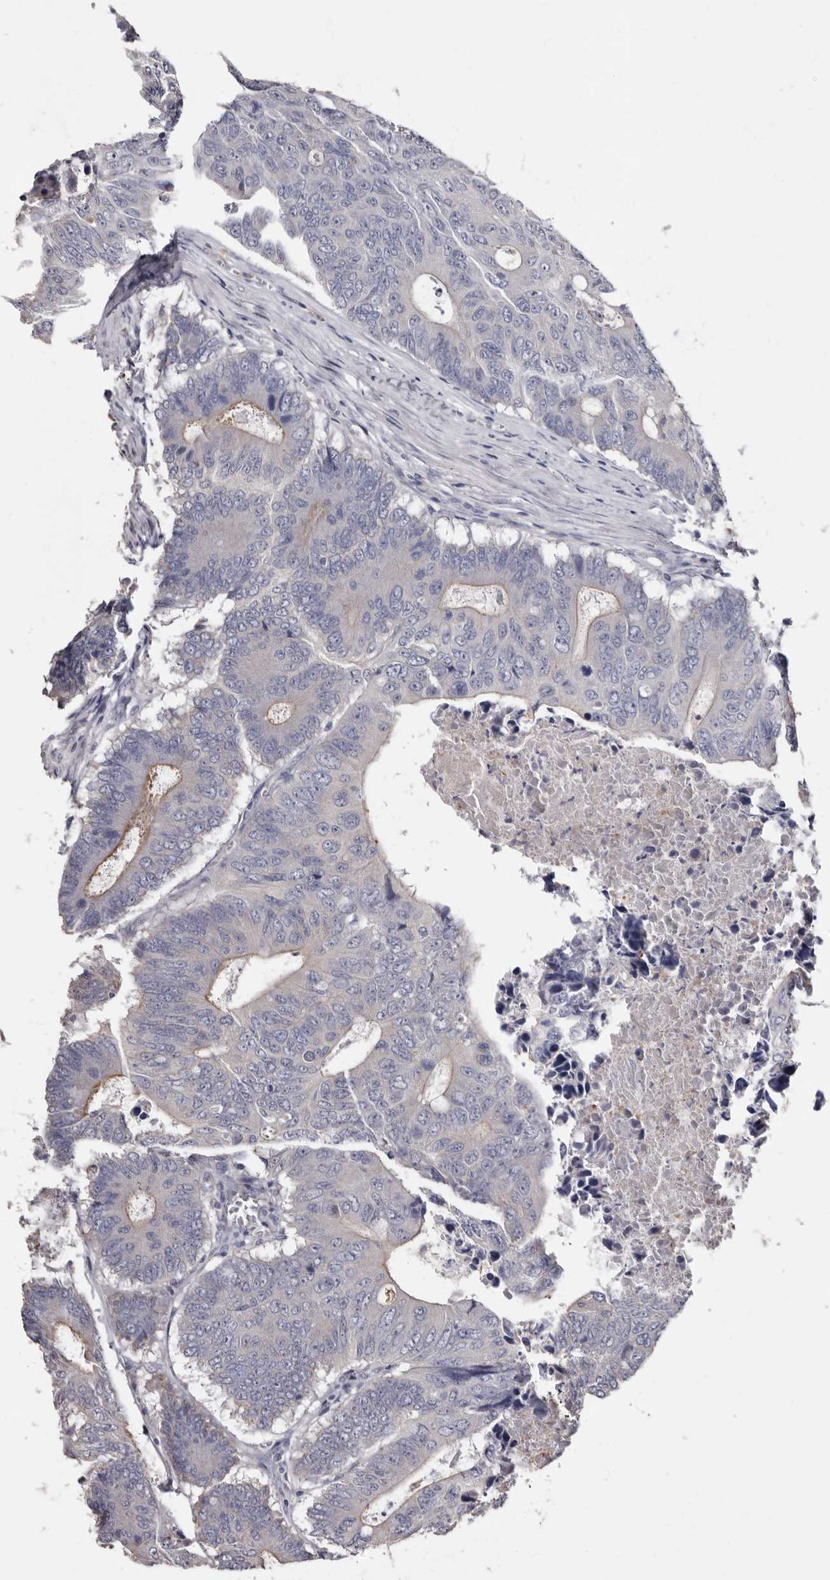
{"staining": {"intensity": "weak", "quantity": "<25%", "location": "cytoplasmic/membranous"}, "tissue": "colorectal cancer", "cell_type": "Tumor cells", "image_type": "cancer", "snomed": [{"axis": "morphology", "description": "Adenocarcinoma, NOS"}, {"axis": "topography", "description": "Colon"}], "caption": "Adenocarcinoma (colorectal) was stained to show a protein in brown. There is no significant positivity in tumor cells.", "gene": "SLC10A4", "patient": {"sex": "male", "age": 87}}